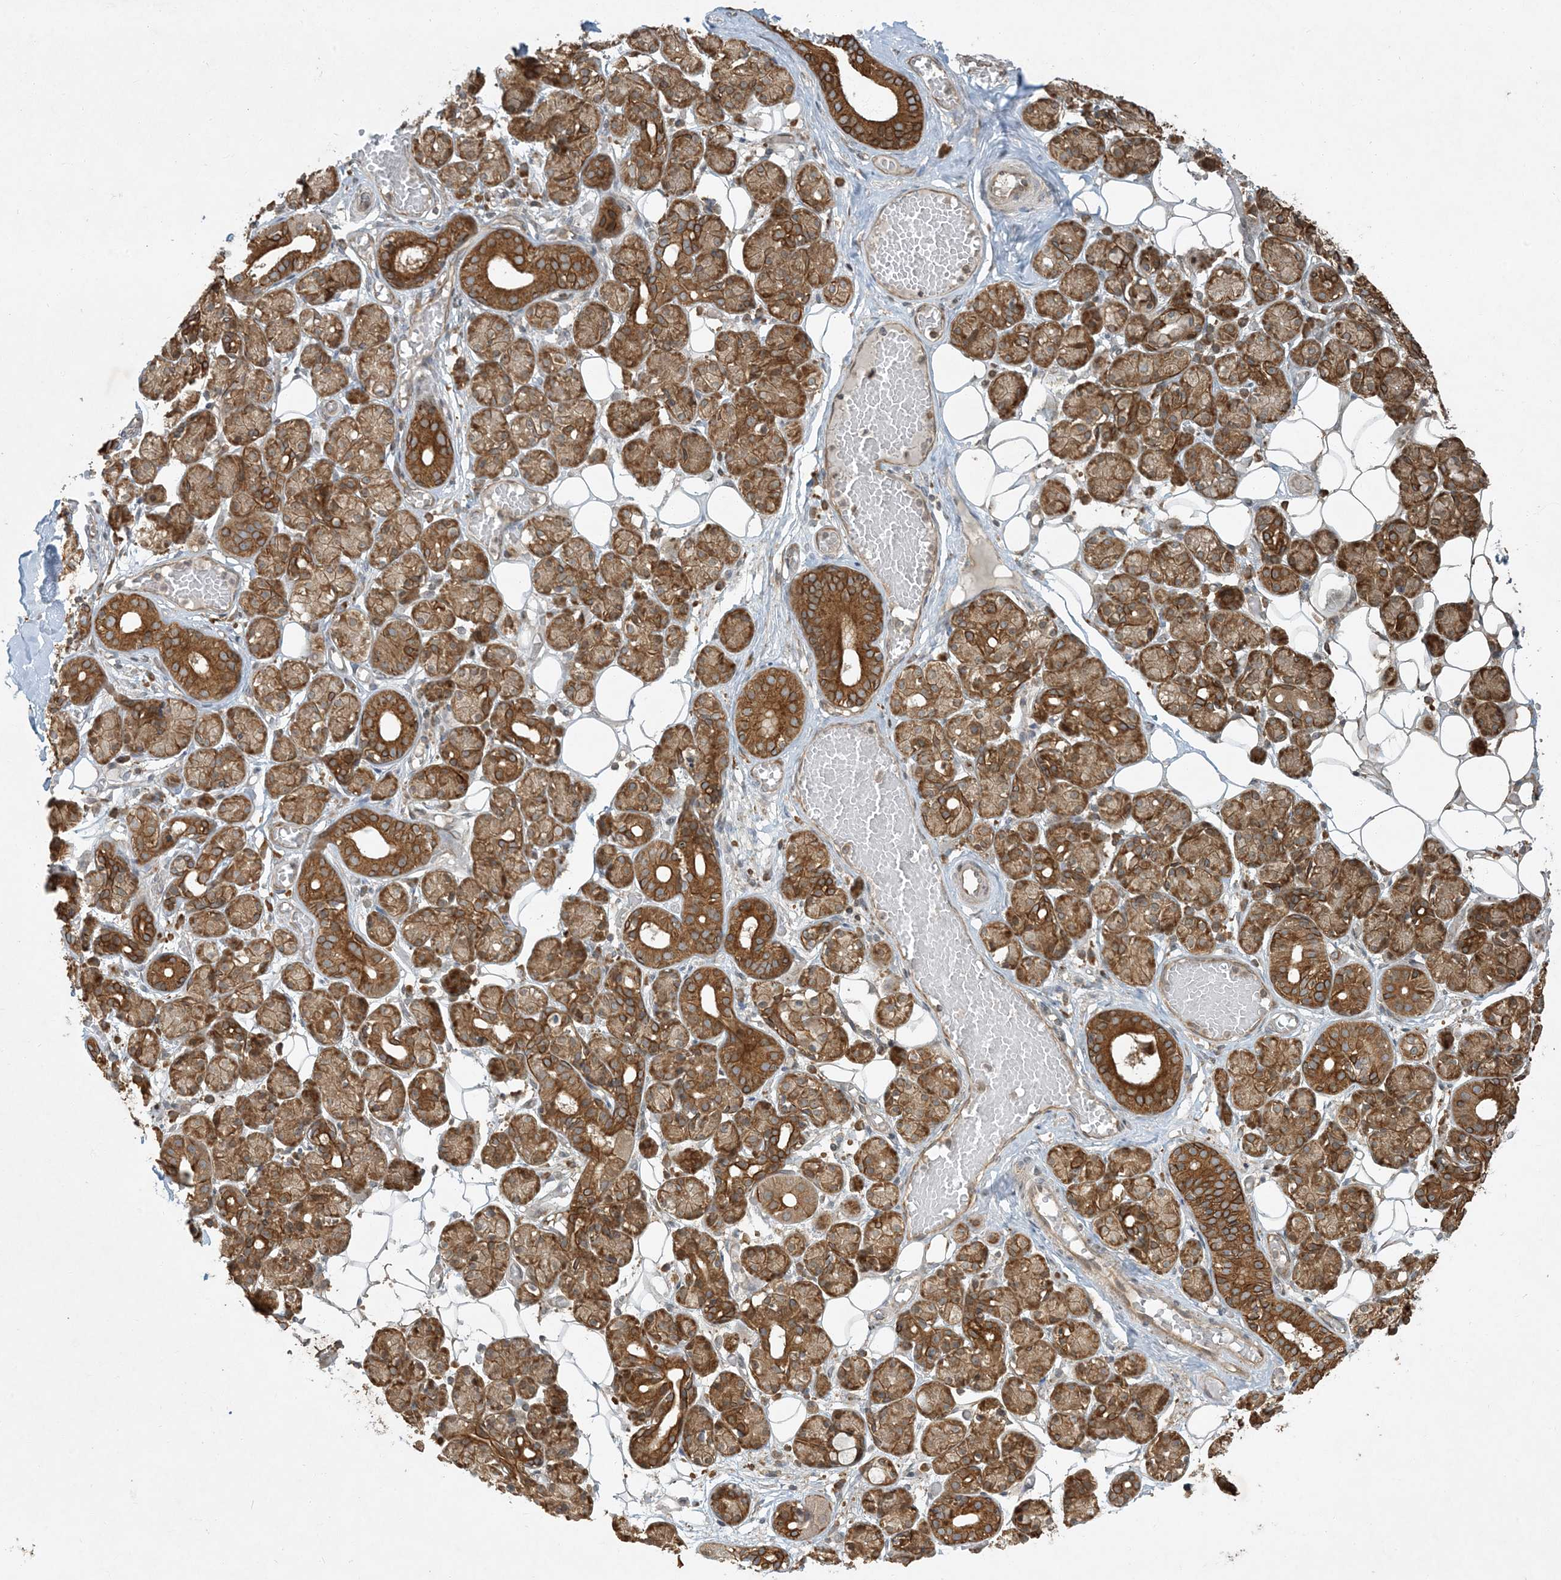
{"staining": {"intensity": "moderate", "quantity": ">75%", "location": "cytoplasmic/membranous"}, "tissue": "salivary gland", "cell_type": "Glandular cells", "image_type": "normal", "snomed": [{"axis": "morphology", "description": "Normal tissue, NOS"}, {"axis": "topography", "description": "Salivary gland"}], "caption": "Immunohistochemical staining of unremarkable human salivary gland demonstrates medium levels of moderate cytoplasmic/membranous staining in approximately >75% of glandular cells.", "gene": "COMMD8", "patient": {"sex": "male", "age": 63}}